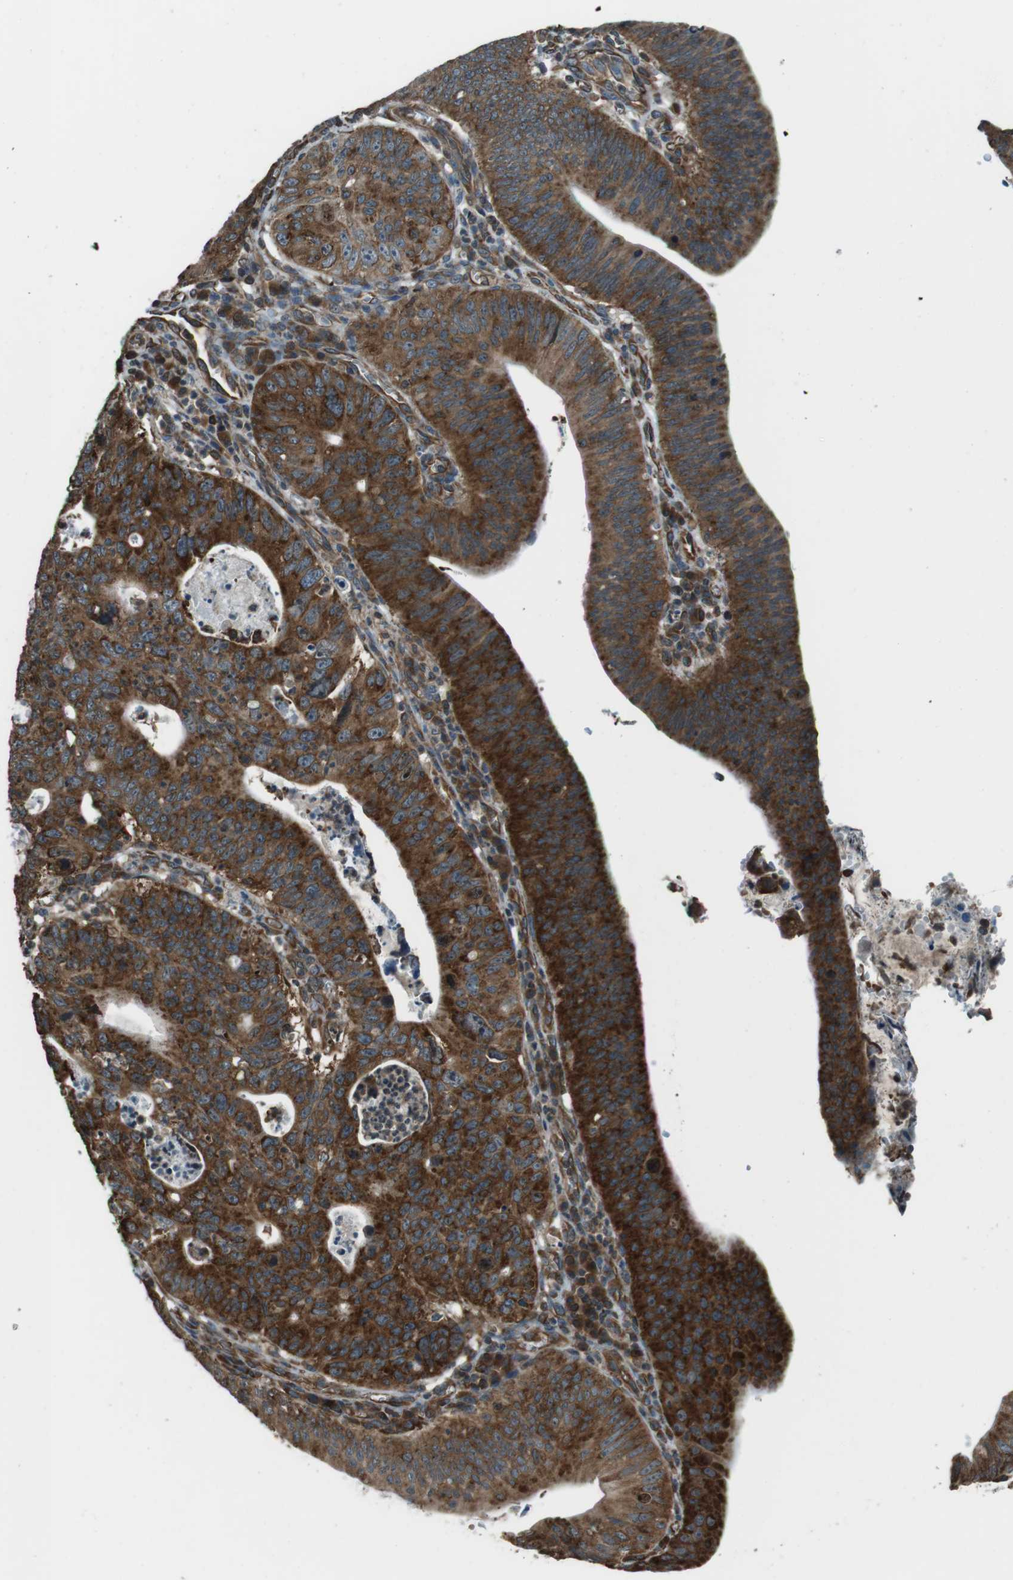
{"staining": {"intensity": "strong", "quantity": "25%-75%", "location": "cytoplasmic/membranous"}, "tissue": "stomach cancer", "cell_type": "Tumor cells", "image_type": "cancer", "snomed": [{"axis": "morphology", "description": "Adenocarcinoma, NOS"}, {"axis": "topography", "description": "Stomach"}], "caption": "This is a micrograph of immunohistochemistry (IHC) staining of stomach adenocarcinoma, which shows strong expression in the cytoplasmic/membranous of tumor cells.", "gene": "PA2G4", "patient": {"sex": "male", "age": 59}}